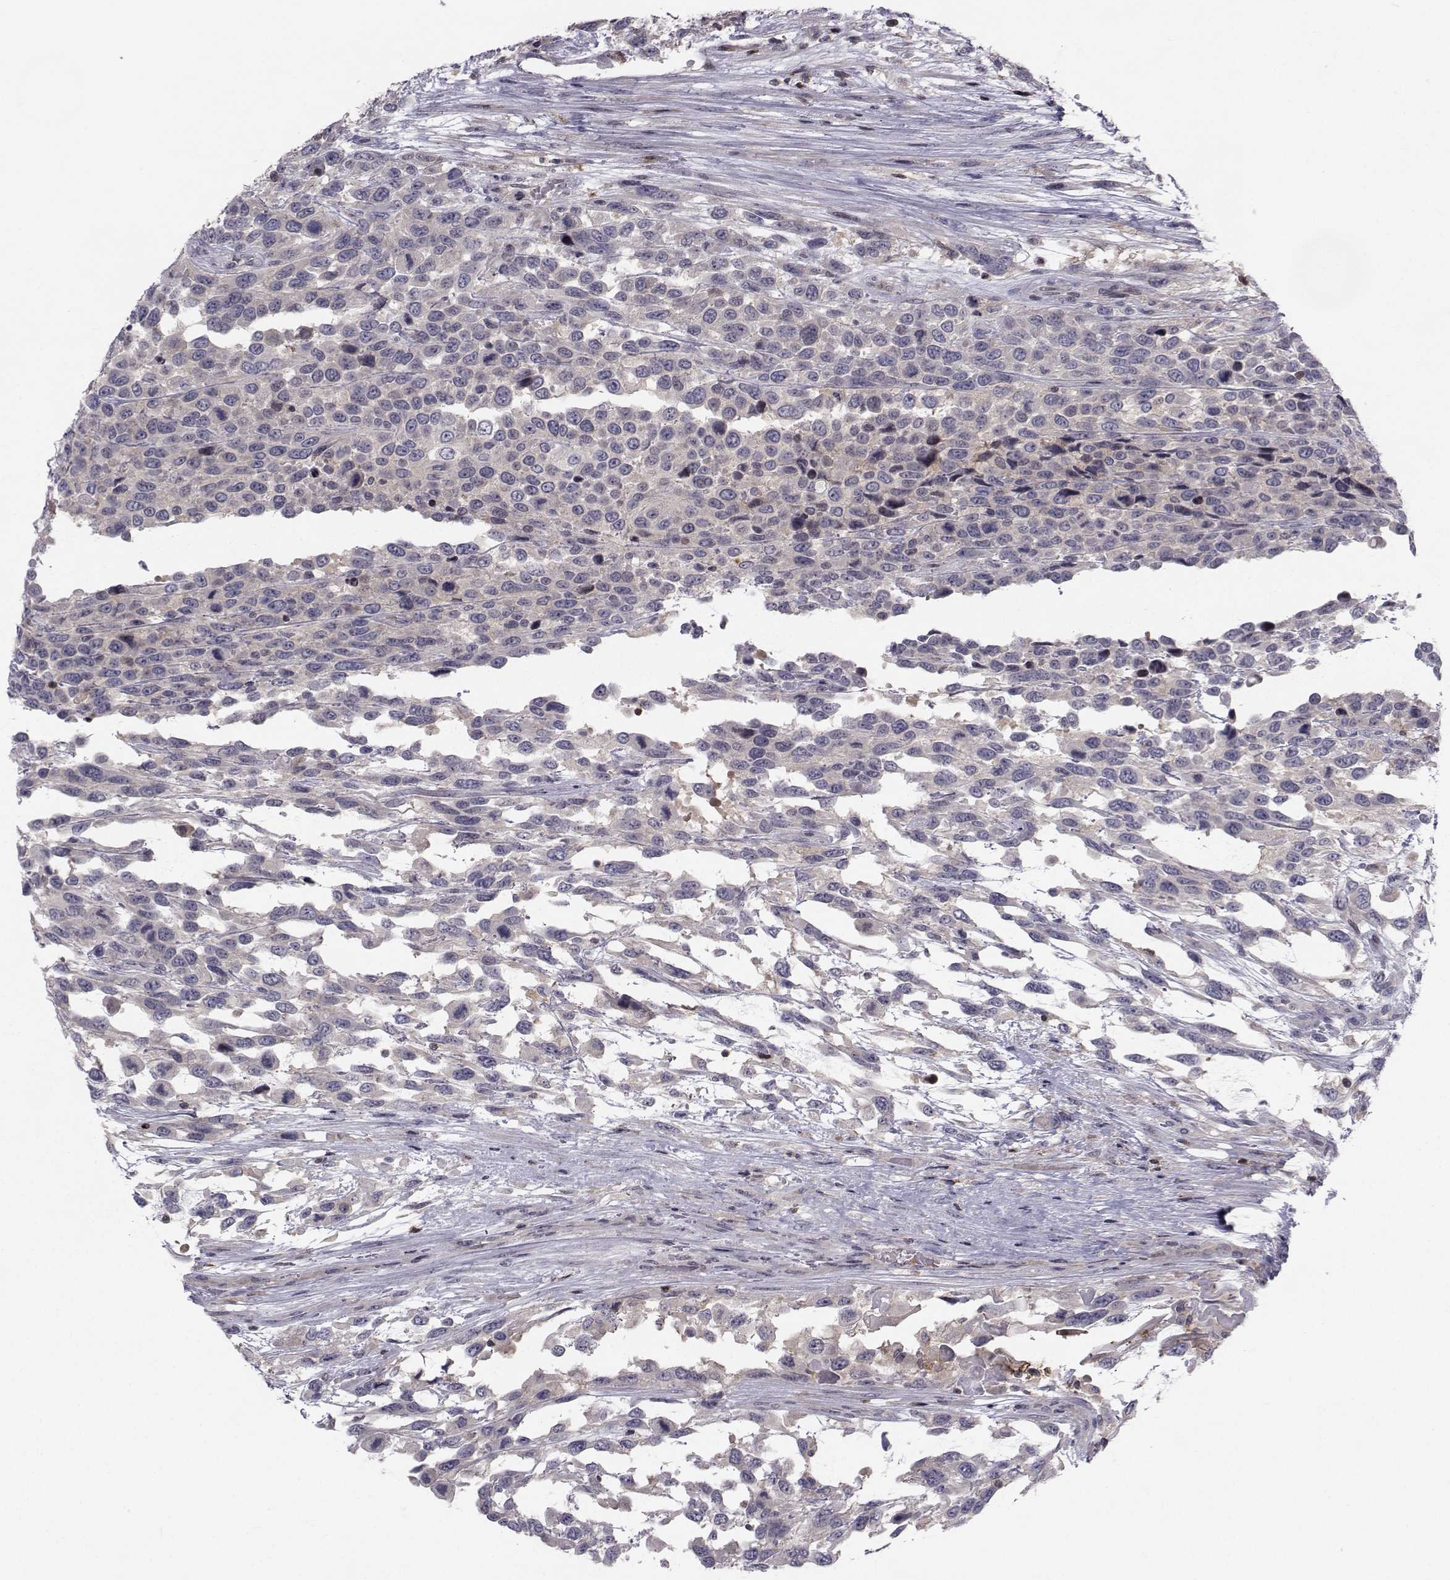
{"staining": {"intensity": "negative", "quantity": "none", "location": "none"}, "tissue": "urothelial cancer", "cell_type": "Tumor cells", "image_type": "cancer", "snomed": [{"axis": "morphology", "description": "Urothelial carcinoma, High grade"}, {"axis": "topography", "description": "Urinary bladder"}], "caption": "The photomicrograph exhibits no significant staining in tumor cells of high-grade urothelial carcinoma.", "gene": "PCP4L1", "patient": {"sex": "female", "age": 70}}